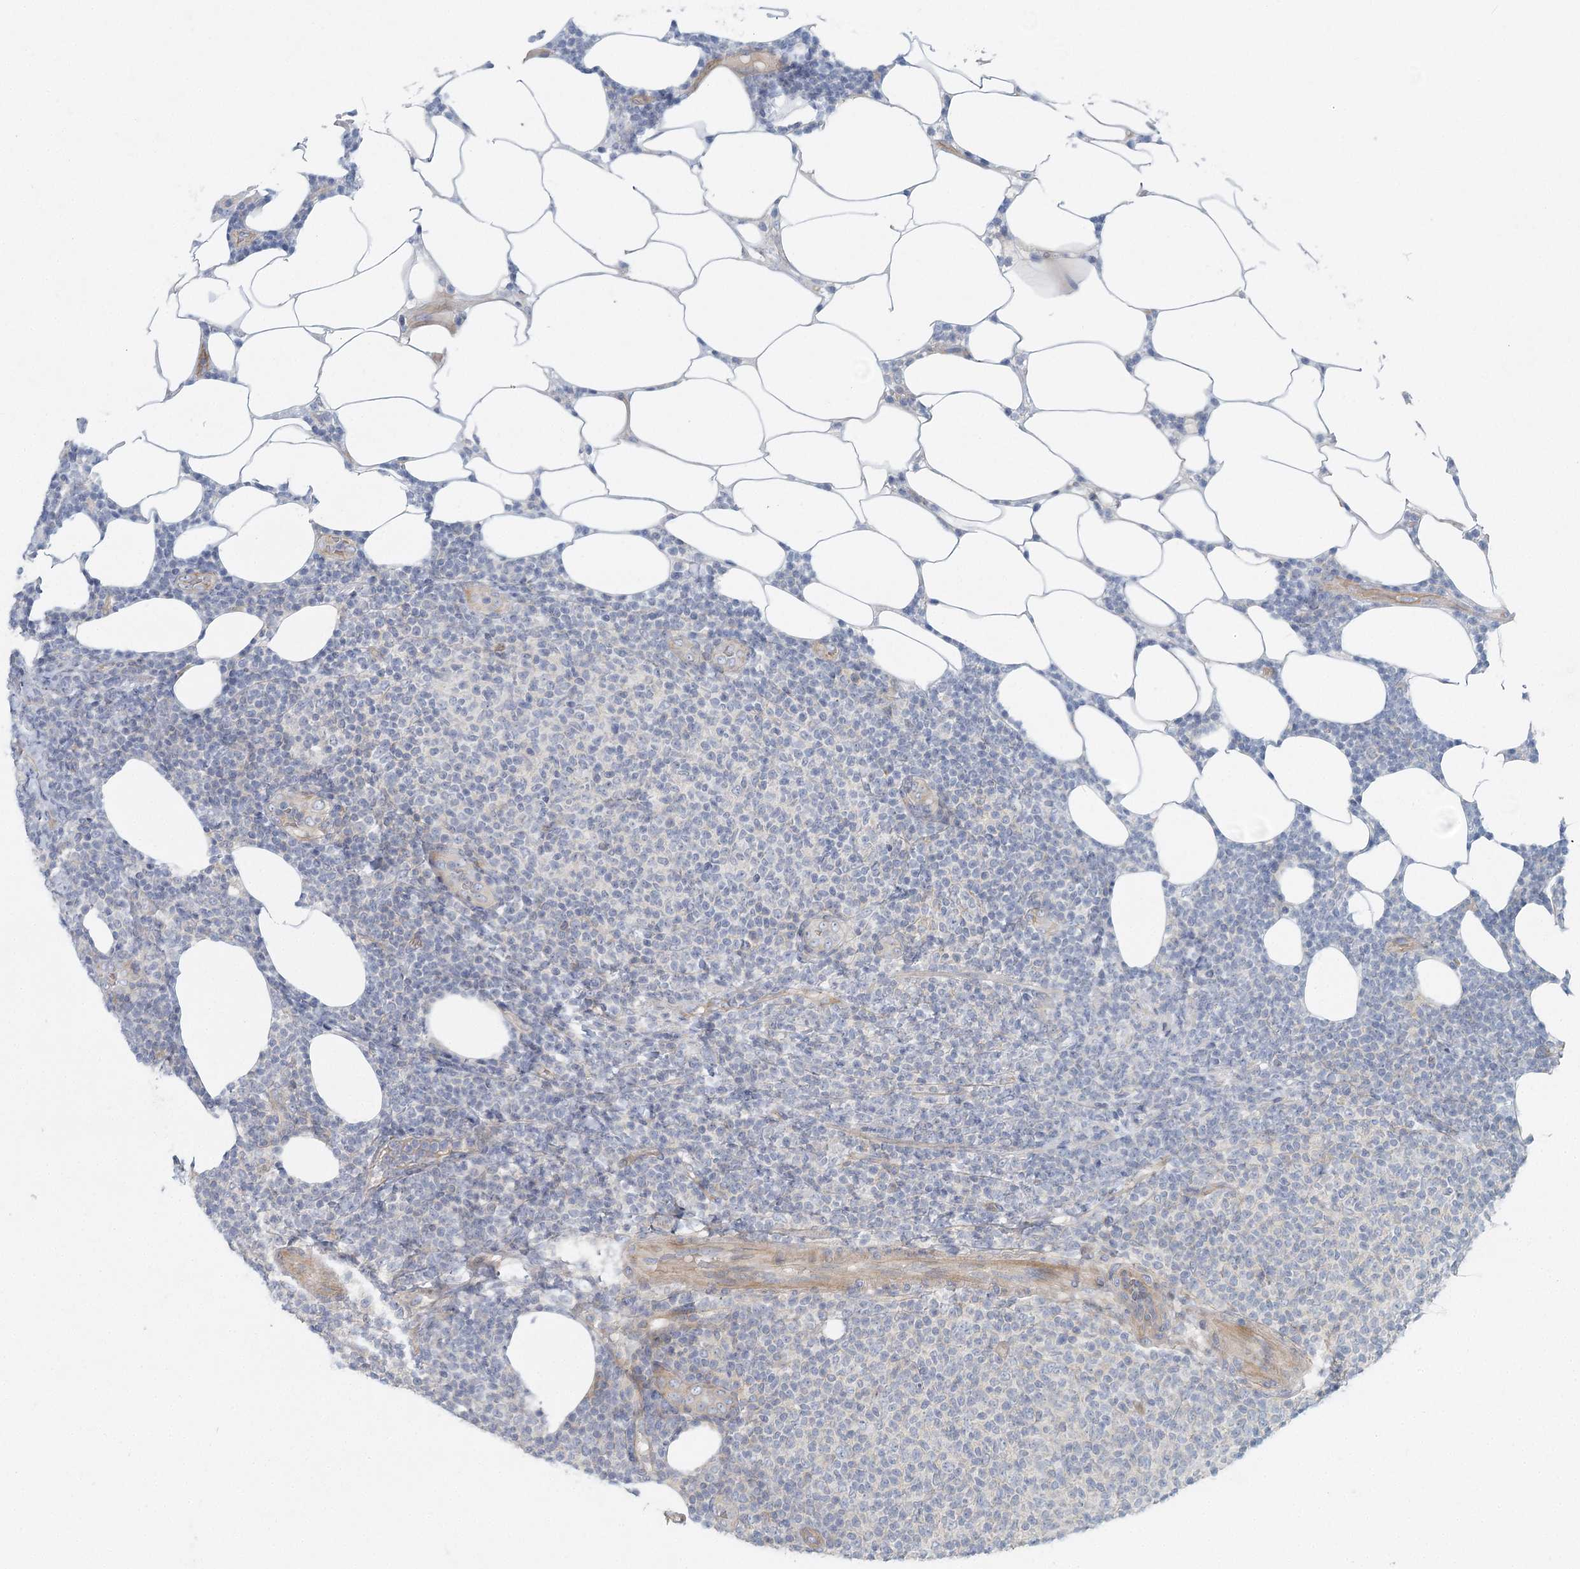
{"staining": {"intensity": "negative", "quantity": "none", "location": "none"}, "tissue": "lymphoma", "cell_type": "Tumor cells", "image_type": "cancer", "snomed": [{"axis": "morphology", "description": "Malignant lymphoma, non-Hodgkin's type, Low grade"}, {"axis": "topography", "description": "Lymph node"}], "caption": "Immunohistochemical staining of lymphoma reveals no significant expression in tumor cells.", "gene": "DNMBP", "patient": {"sex": "male", "age": 66}}